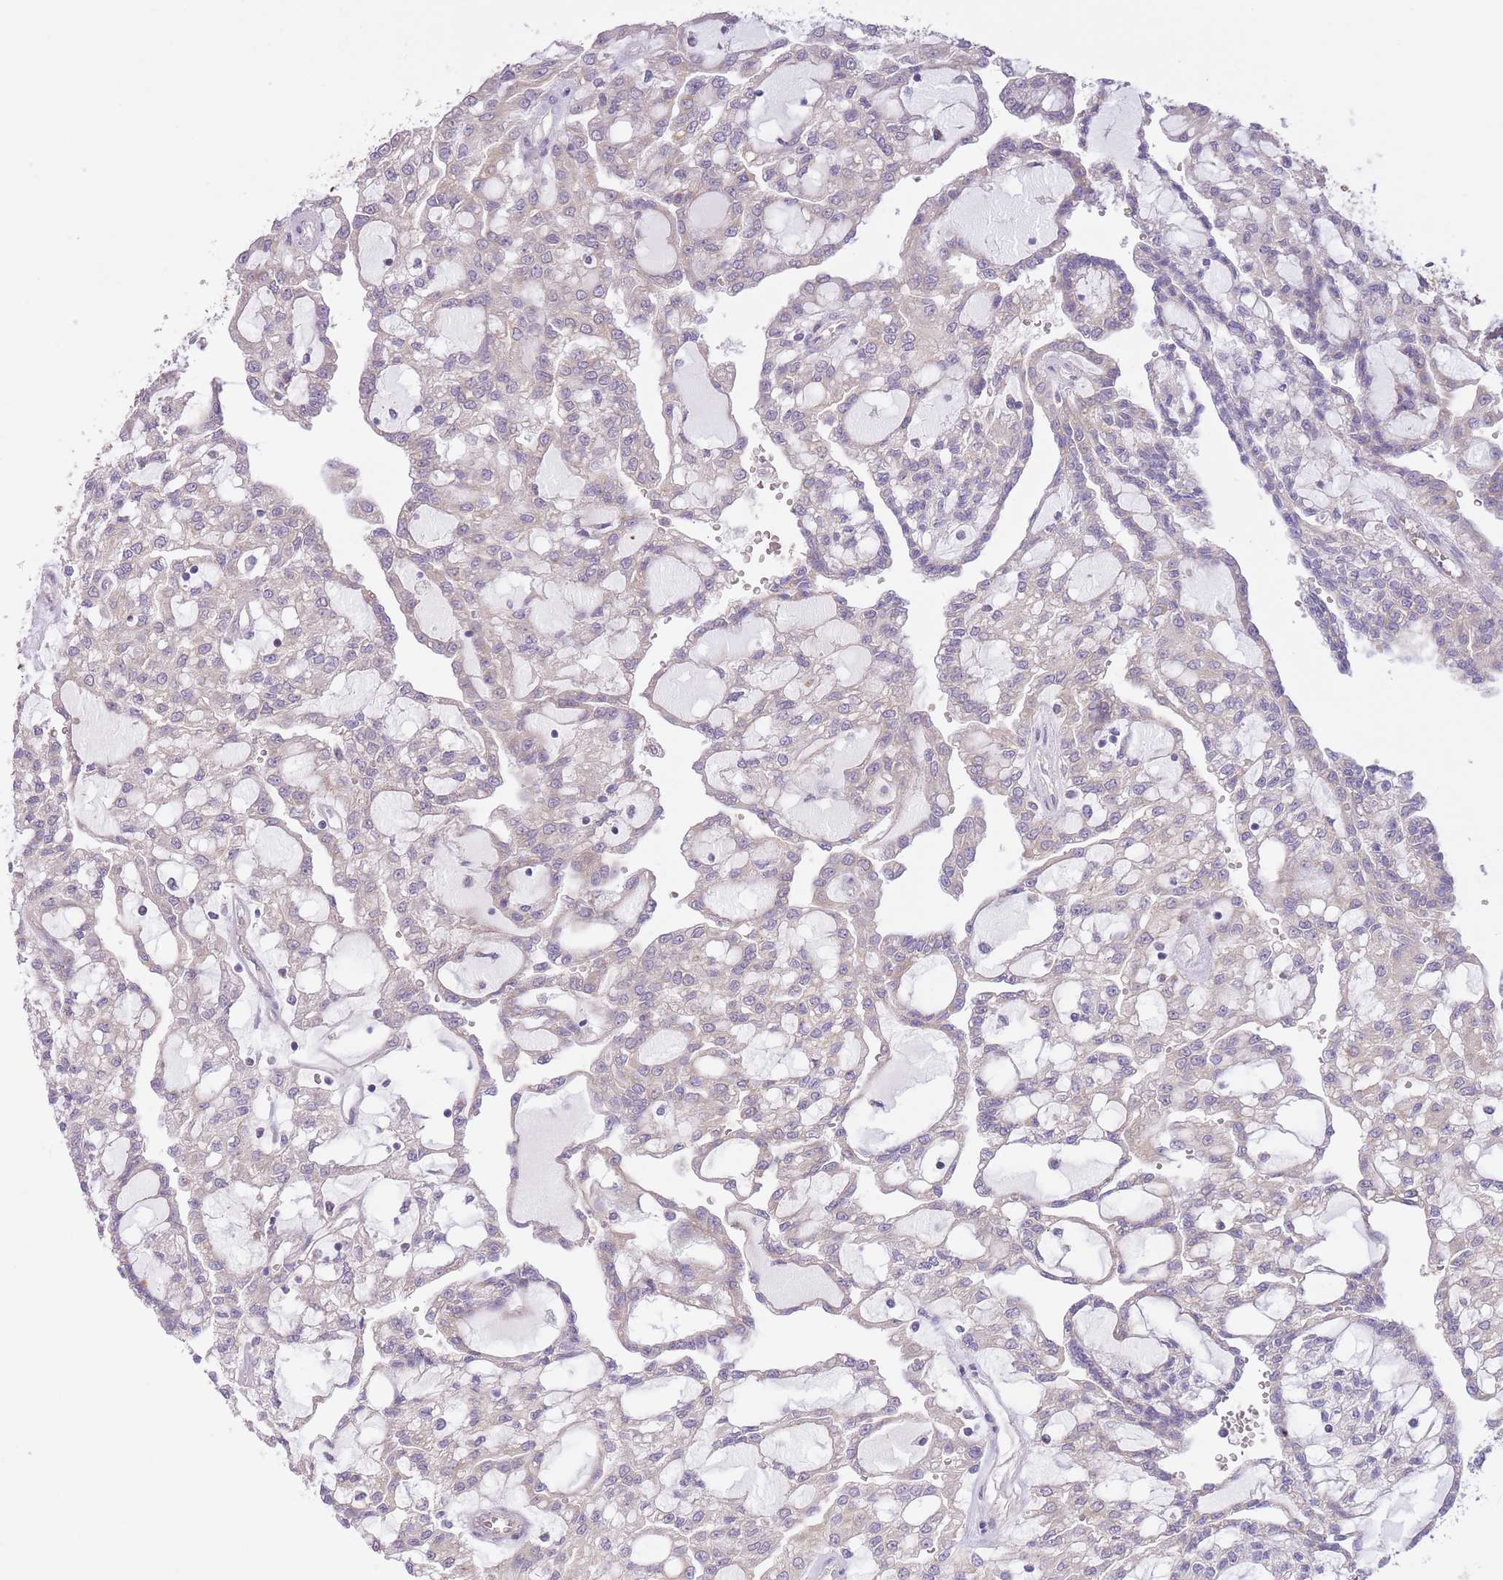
{"staining": {"intensity": "moderate", "quantity": "<25%", "location": "cytoplasmic/membranous"}, "tissue": "renal cancer", "cell_type": "Tumor cells", "image_type": "cancer", "snomed": [{"axis": "morphology", "description": "Adenocarcinoma, NOS"}, {"axis": "topography", "description": "Kidney"}], "caption": "Adenocarcinoma (renal) stained for a protein (brown) displays moderate cytoplasmic/membranous positive positivity in approximately <25% of tumor cells.", "gene": "REV1", "patient": {"sex": "male", "age": 63}}